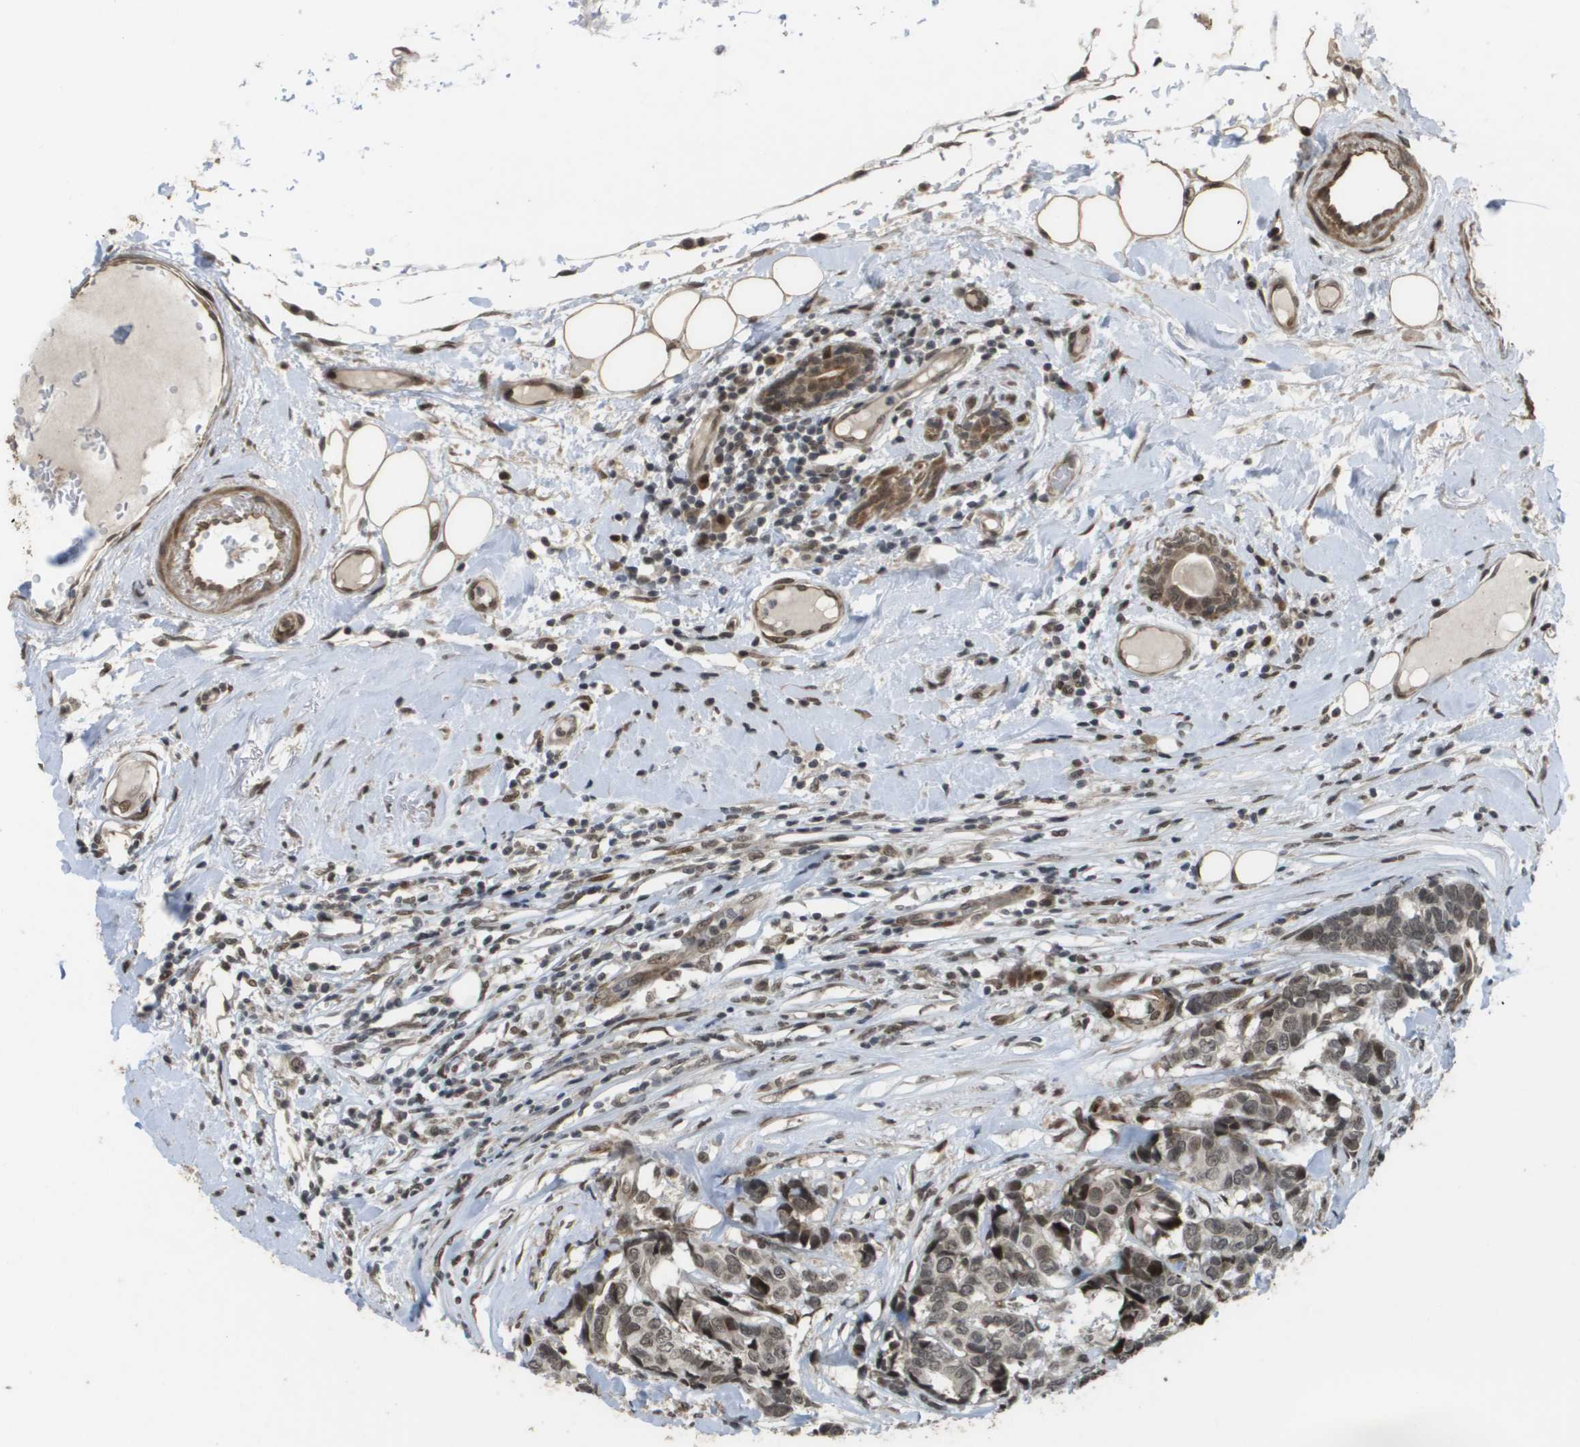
{"staining": {"intensity": "weak", "quantity": ">75%", "location": "nuclear"}, "tissue": "breast cancer", "cell_type": "Tumor cells", "image_type": "cancer", "snomed": [{"axis": "morphology", "description": "Duct carcinoma"}, {"axis": "topography", "description": "Breast"}], "caption": "Immunohistochemical staining of intraductal carcinoma (breast) demonstrates low levels of weak nuclear positivity in about >75% of tumor cells.", "gene": "KAT5", "patient": {"sex": "female", "age": 87}}